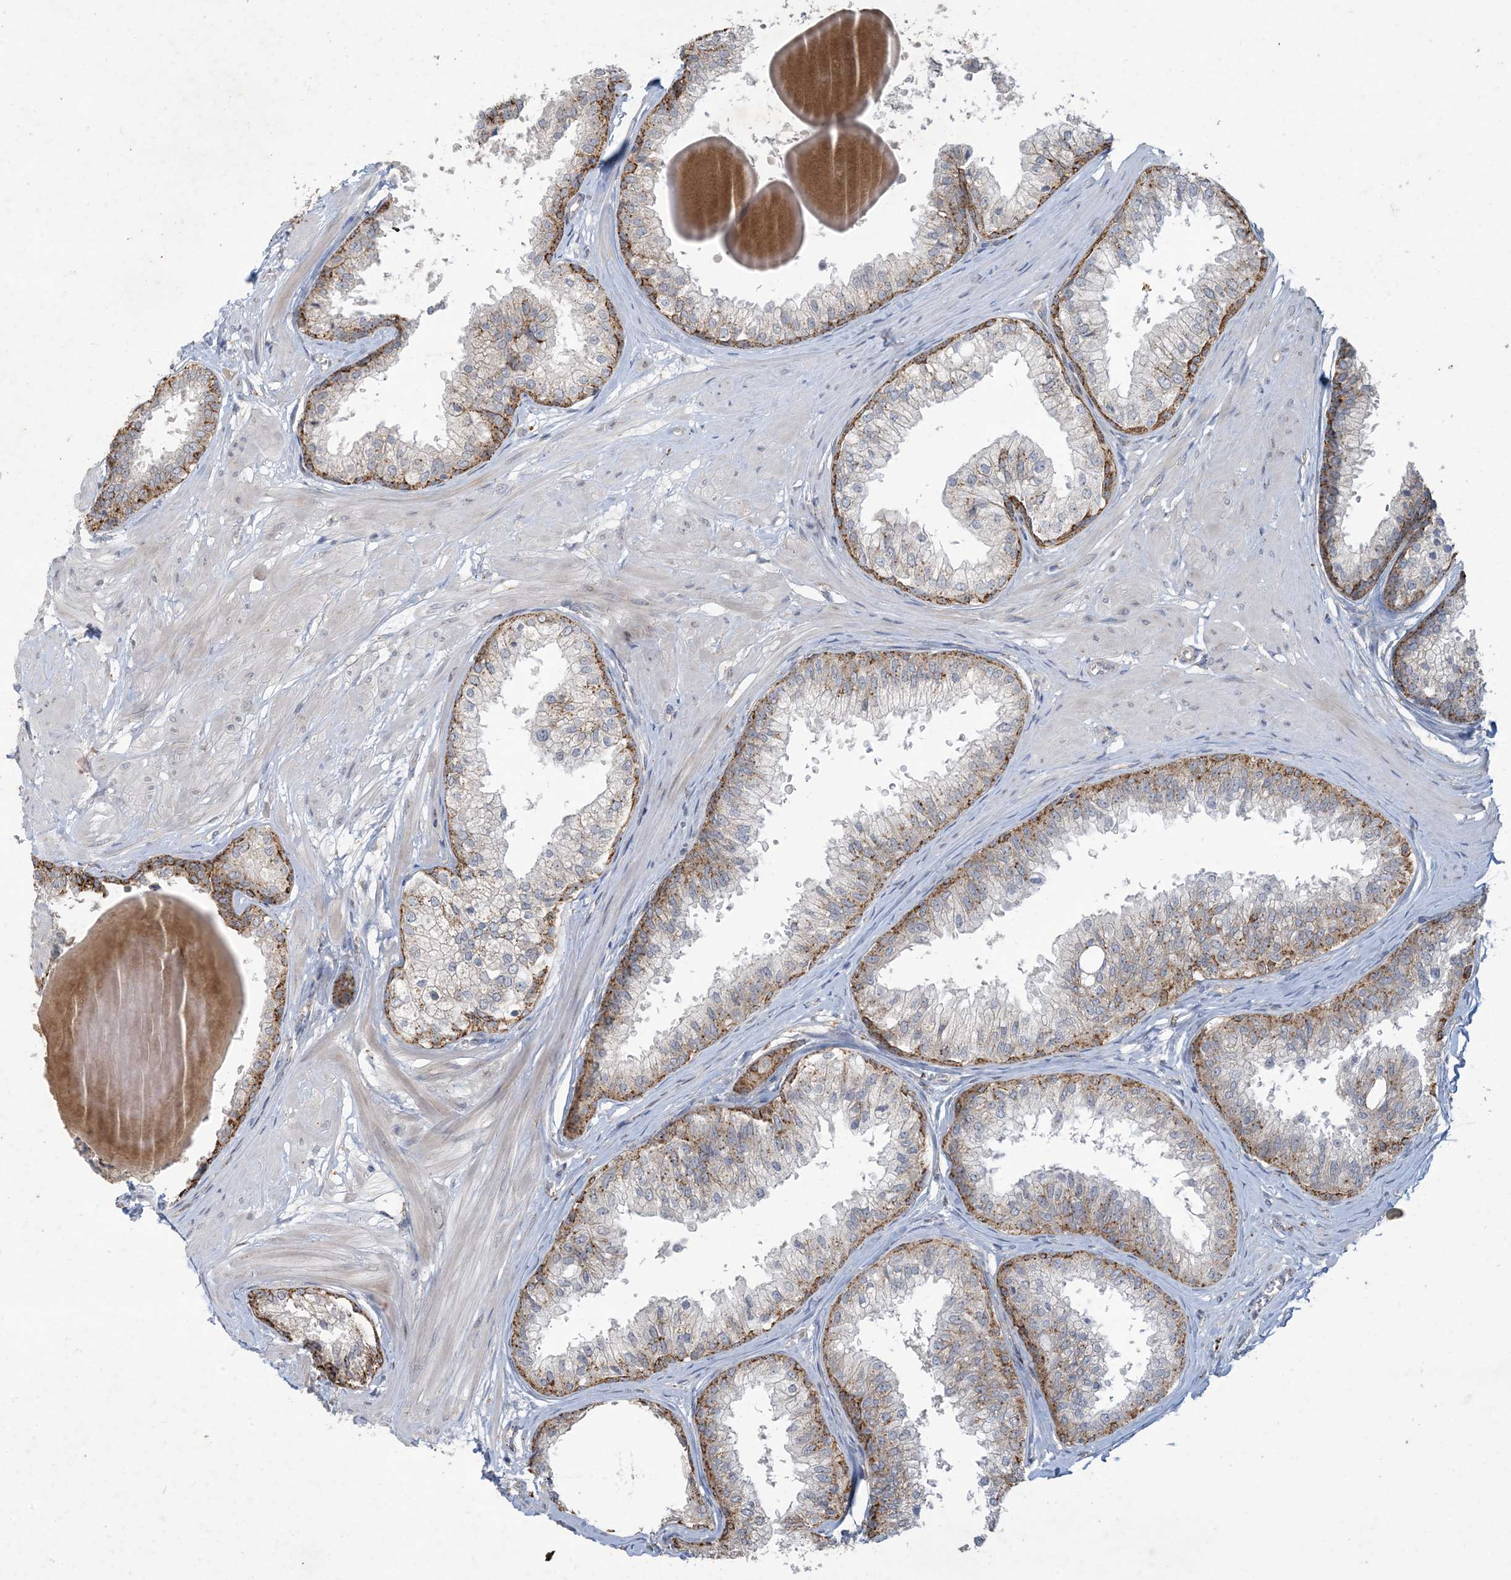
{"staining": {"intensity": "moderate", "quantity": "25%-75%", "location": "cytoplasmic/membranous"}, "tissue": "prostate", "cell_type": "Glandular cells", "image_type": "normal", "snomed": [{"axis": "morphology", "description": "Normal tissue, NOS"}, {"axis": "topography", "description": "Prostate"}], "caption": "A brown stain labels moderate cytoplasmic/membranous expression of a protein in glandular cells of normal human prostate.", "gene": "MRPS18A", "patient": {"sex": "male", "age": 48}}